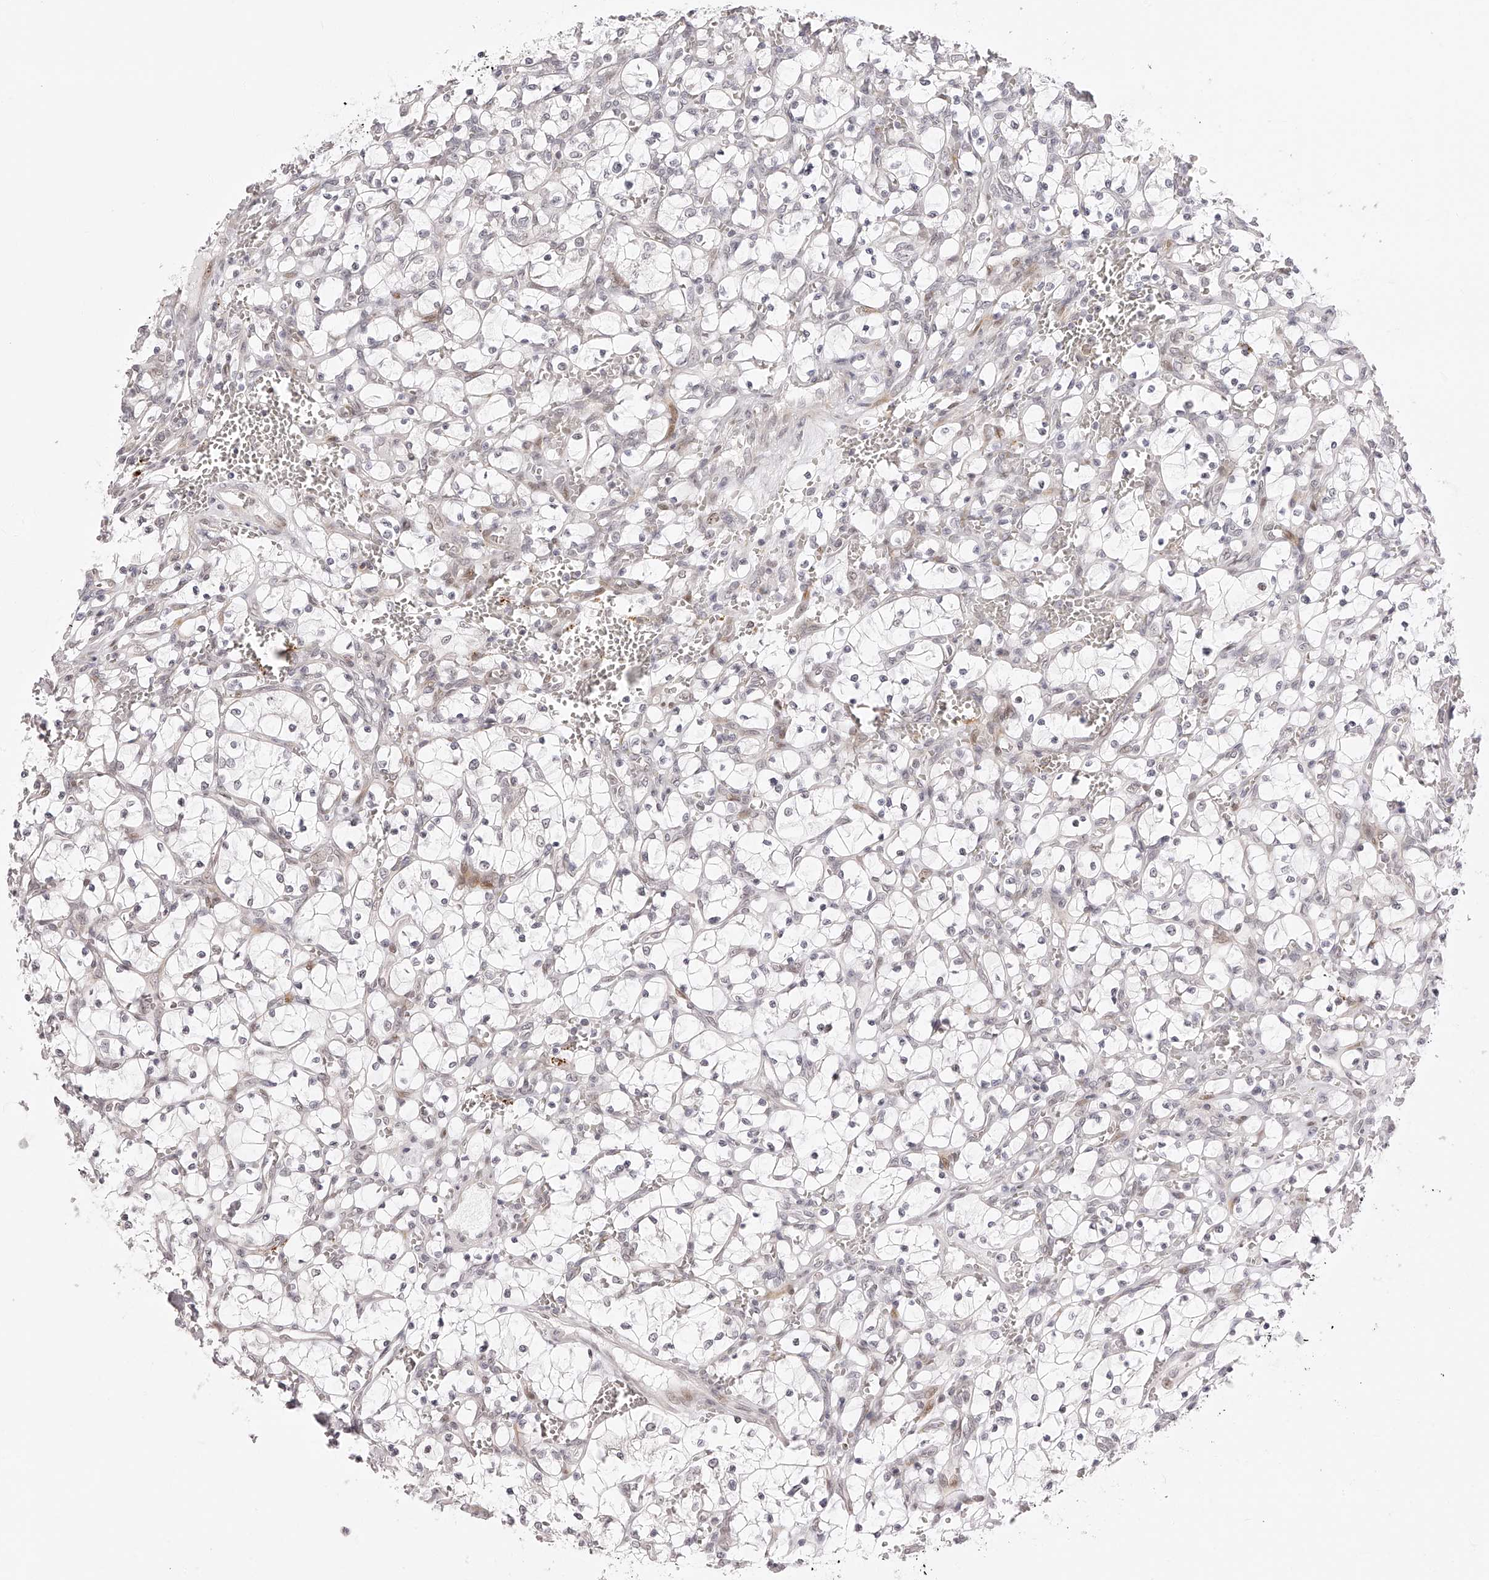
{"staining": {"intensity": "negative", "quantity": "none", "location": "none"}, "tissue": "renal cancer", "cell_type": "Tumor cells", "image_type": "cancer", "snomed": [{"axis": "morphology", "description": "Adenocarcinoma, NOS"}, {"axis": "topography", "description": "Kidney"}], "caption": "The IHC micrograph has no significant expression in tumor cells of renal cancer tissue.", "gene": "PLEKHG1", "patient": {"sex": "female", "age": 69}}